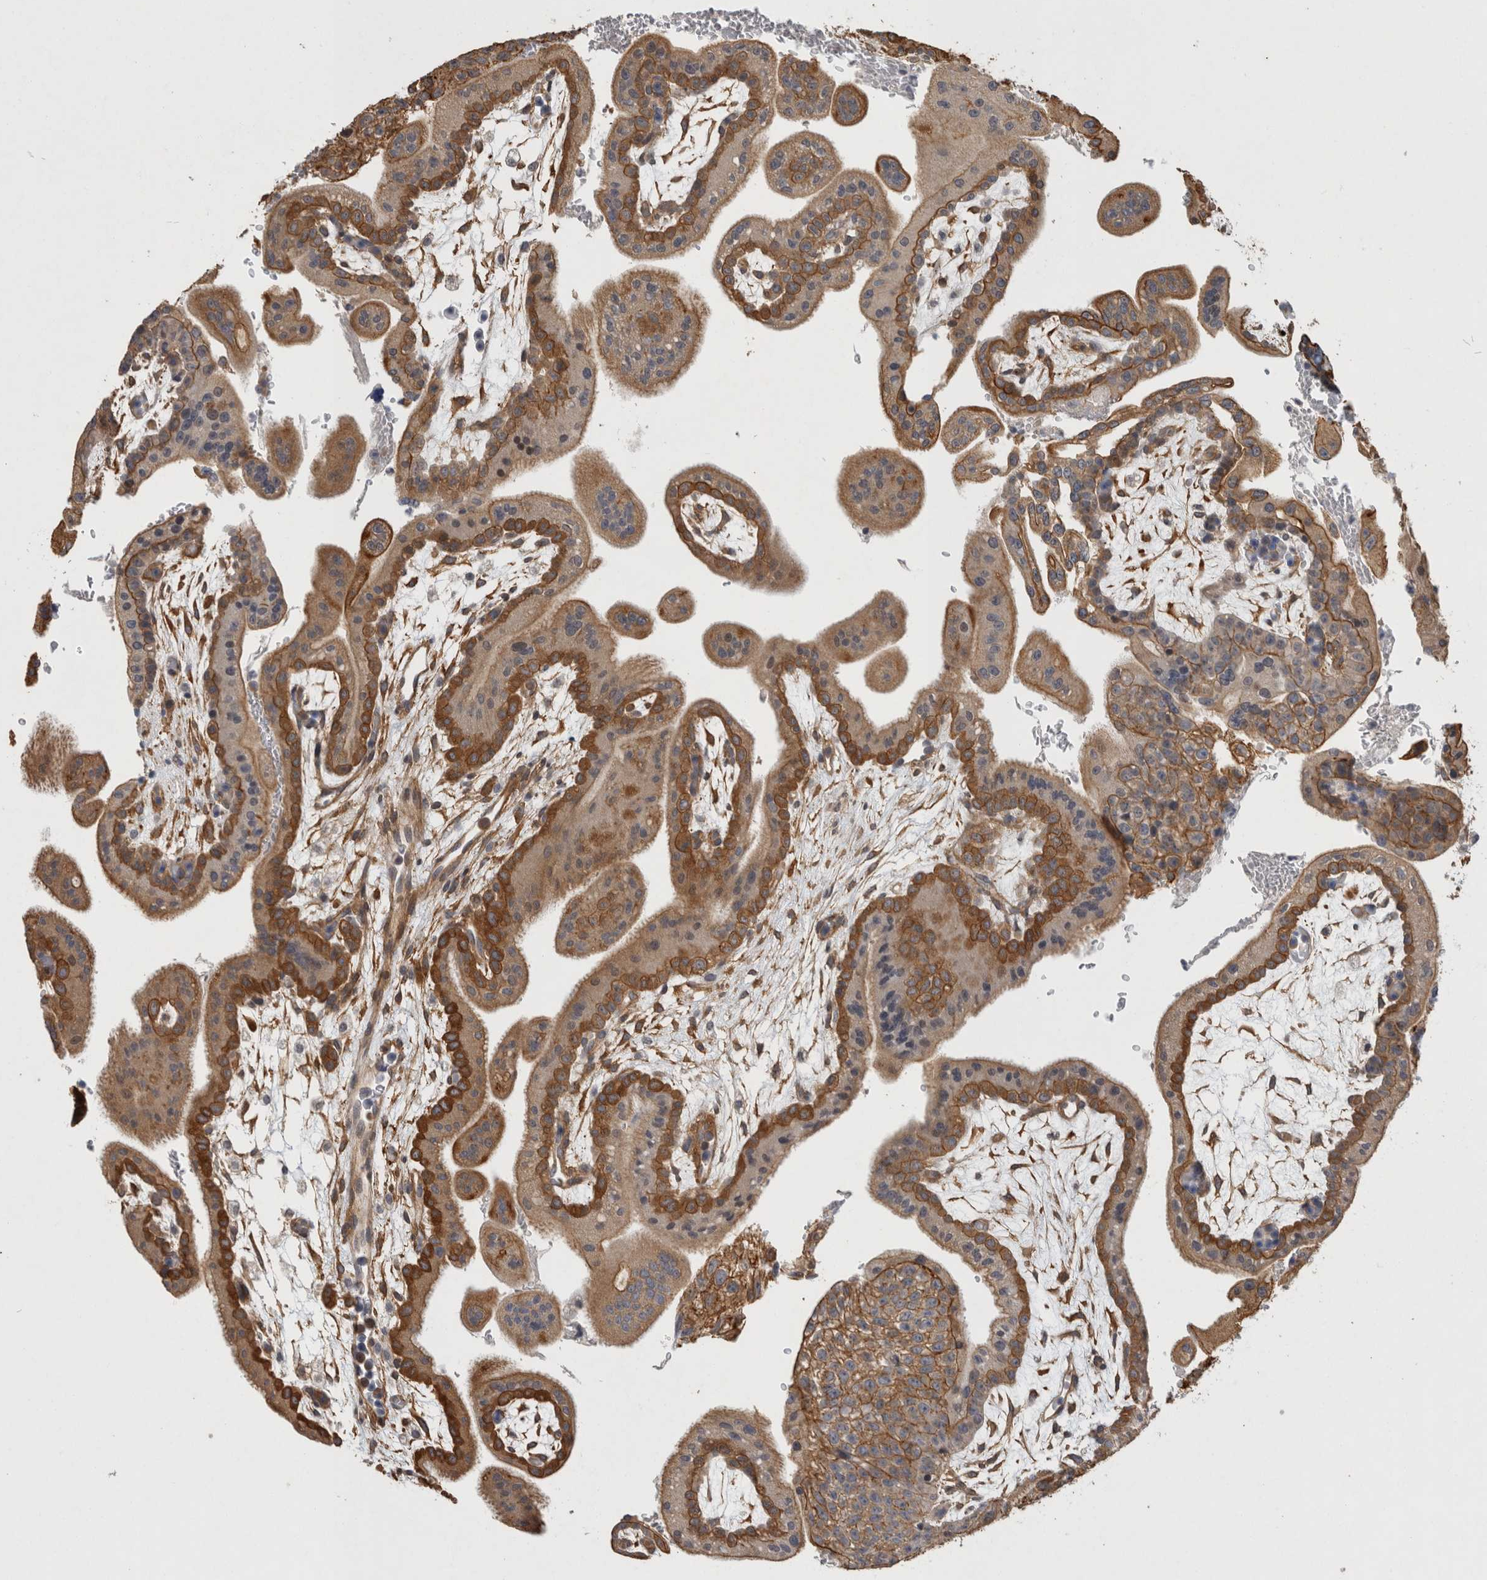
{"staining": {"intensity": "strong", "quantity": ">75%", "location": "cytoplasmic/membranous"}, "tissue": "placenta", "cell_type": "Decidual cells", "image_type": "normal", "snomed": [{"axis": "morphology", "description": "Normal tissue, NOS"}, {"axis": "topography", "description": "Placenta"}], "caption": "Protein staining of normal placenta reveals strong cytoplasmic/membranous positivity in about >75% of decidual cells.", "gene": "RHPN1", "patient": {"sex": "female", "age": 35}}